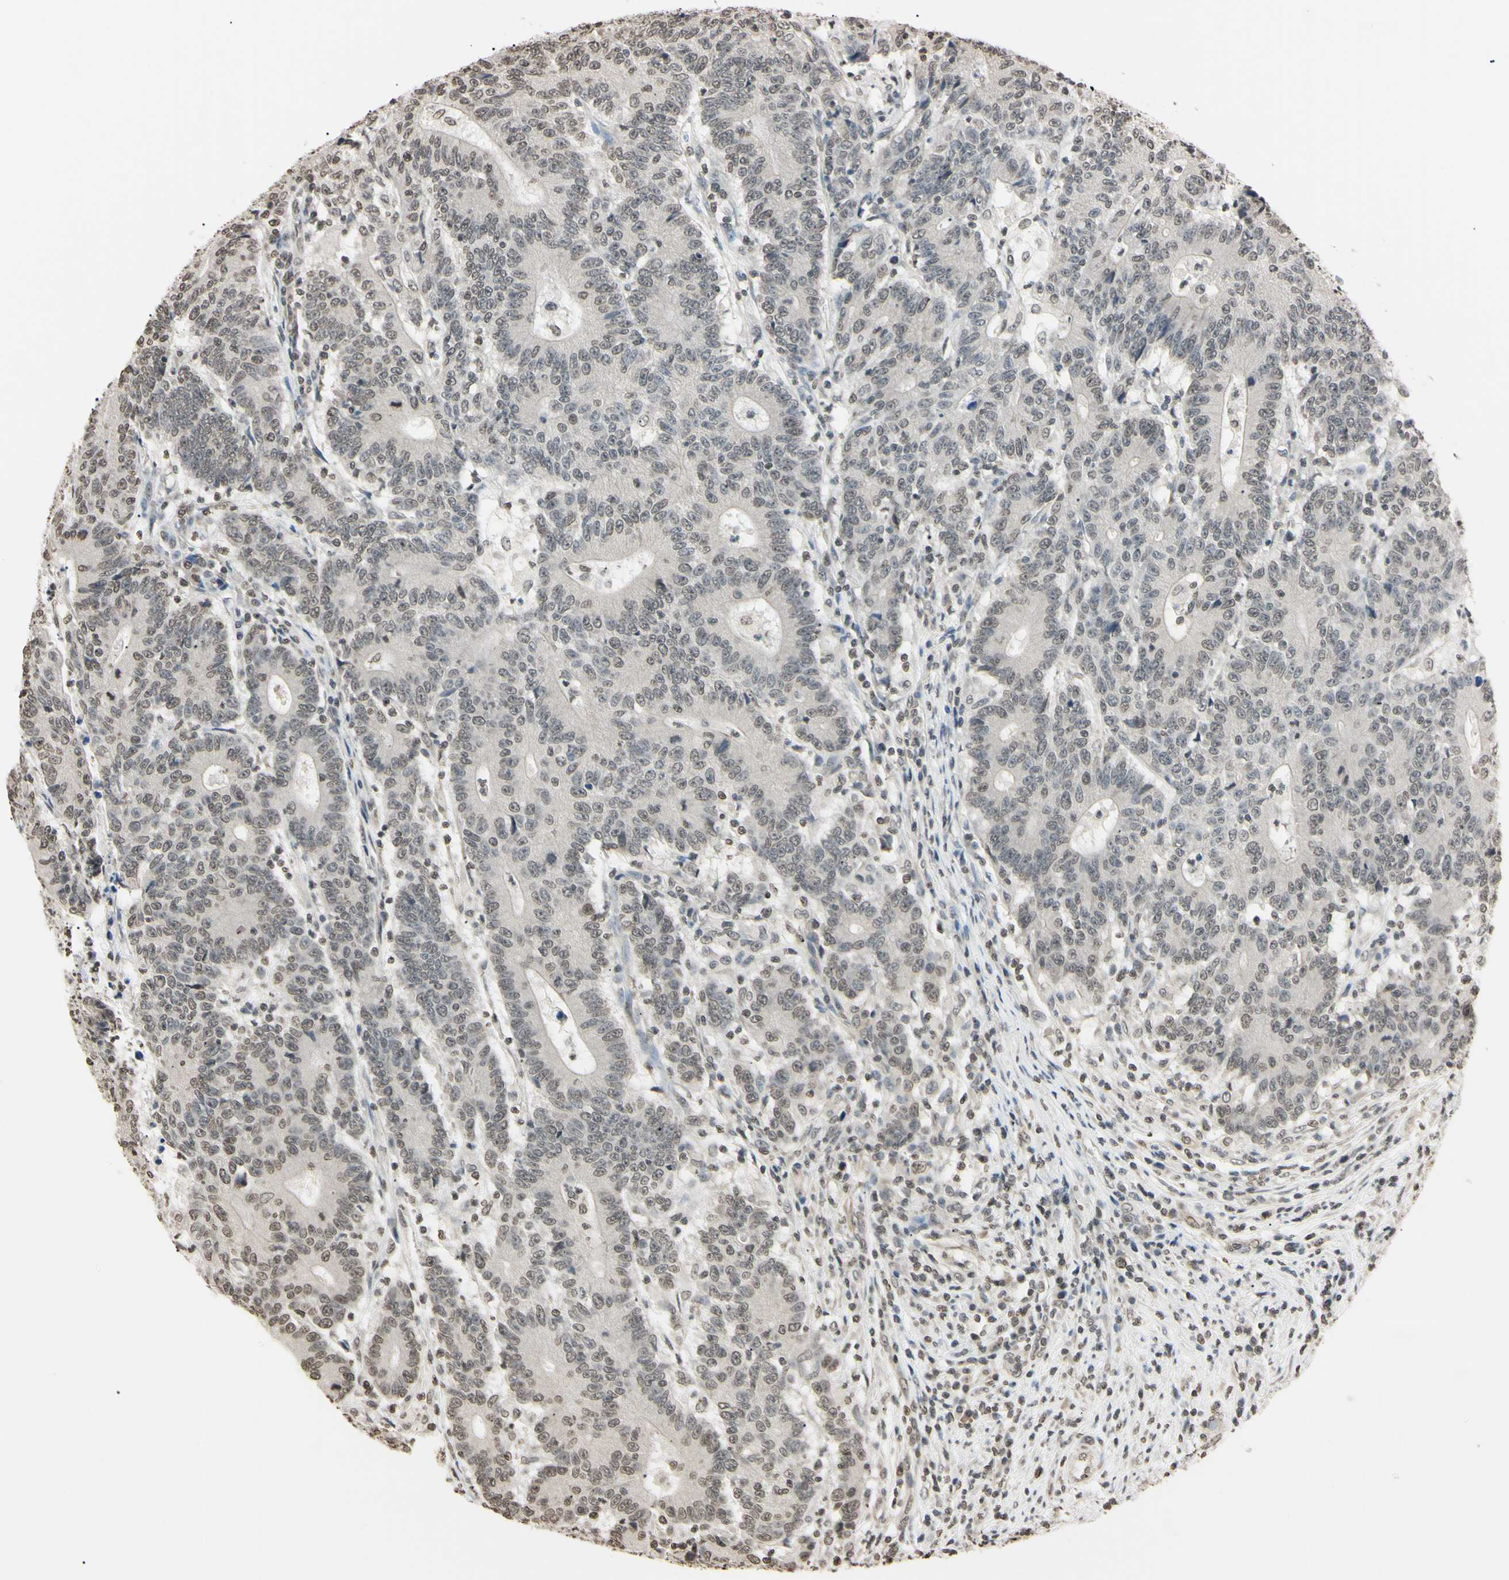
{"staining": {"intensity": "weak", "quantity": "25%-75%", "location": "nuclear"}, "tissue": "colorectal cancer", "cell_type": "Tumor cells", "image_type": "cancer", "snomed": [{"axis": "morphology", "description": "Normal tissue, NOS"}, {"axis": "morphology", "description": "Adenocarcinoma, NOS"}, {"axis": "topography", "description": "Colon"}], "caption": "Immunohistochemistry histopathology image of neoplastic tissue: human adenocarcinoma (colorectal) stained using immunohistochemistry (IHC) reveals low levels of weak protein expression localized specifically in the nuclear of tumor cells, appearing as a nuclear brown color.", "gene": "CDC45", "patient": {"sex": "female", "age": 75}}